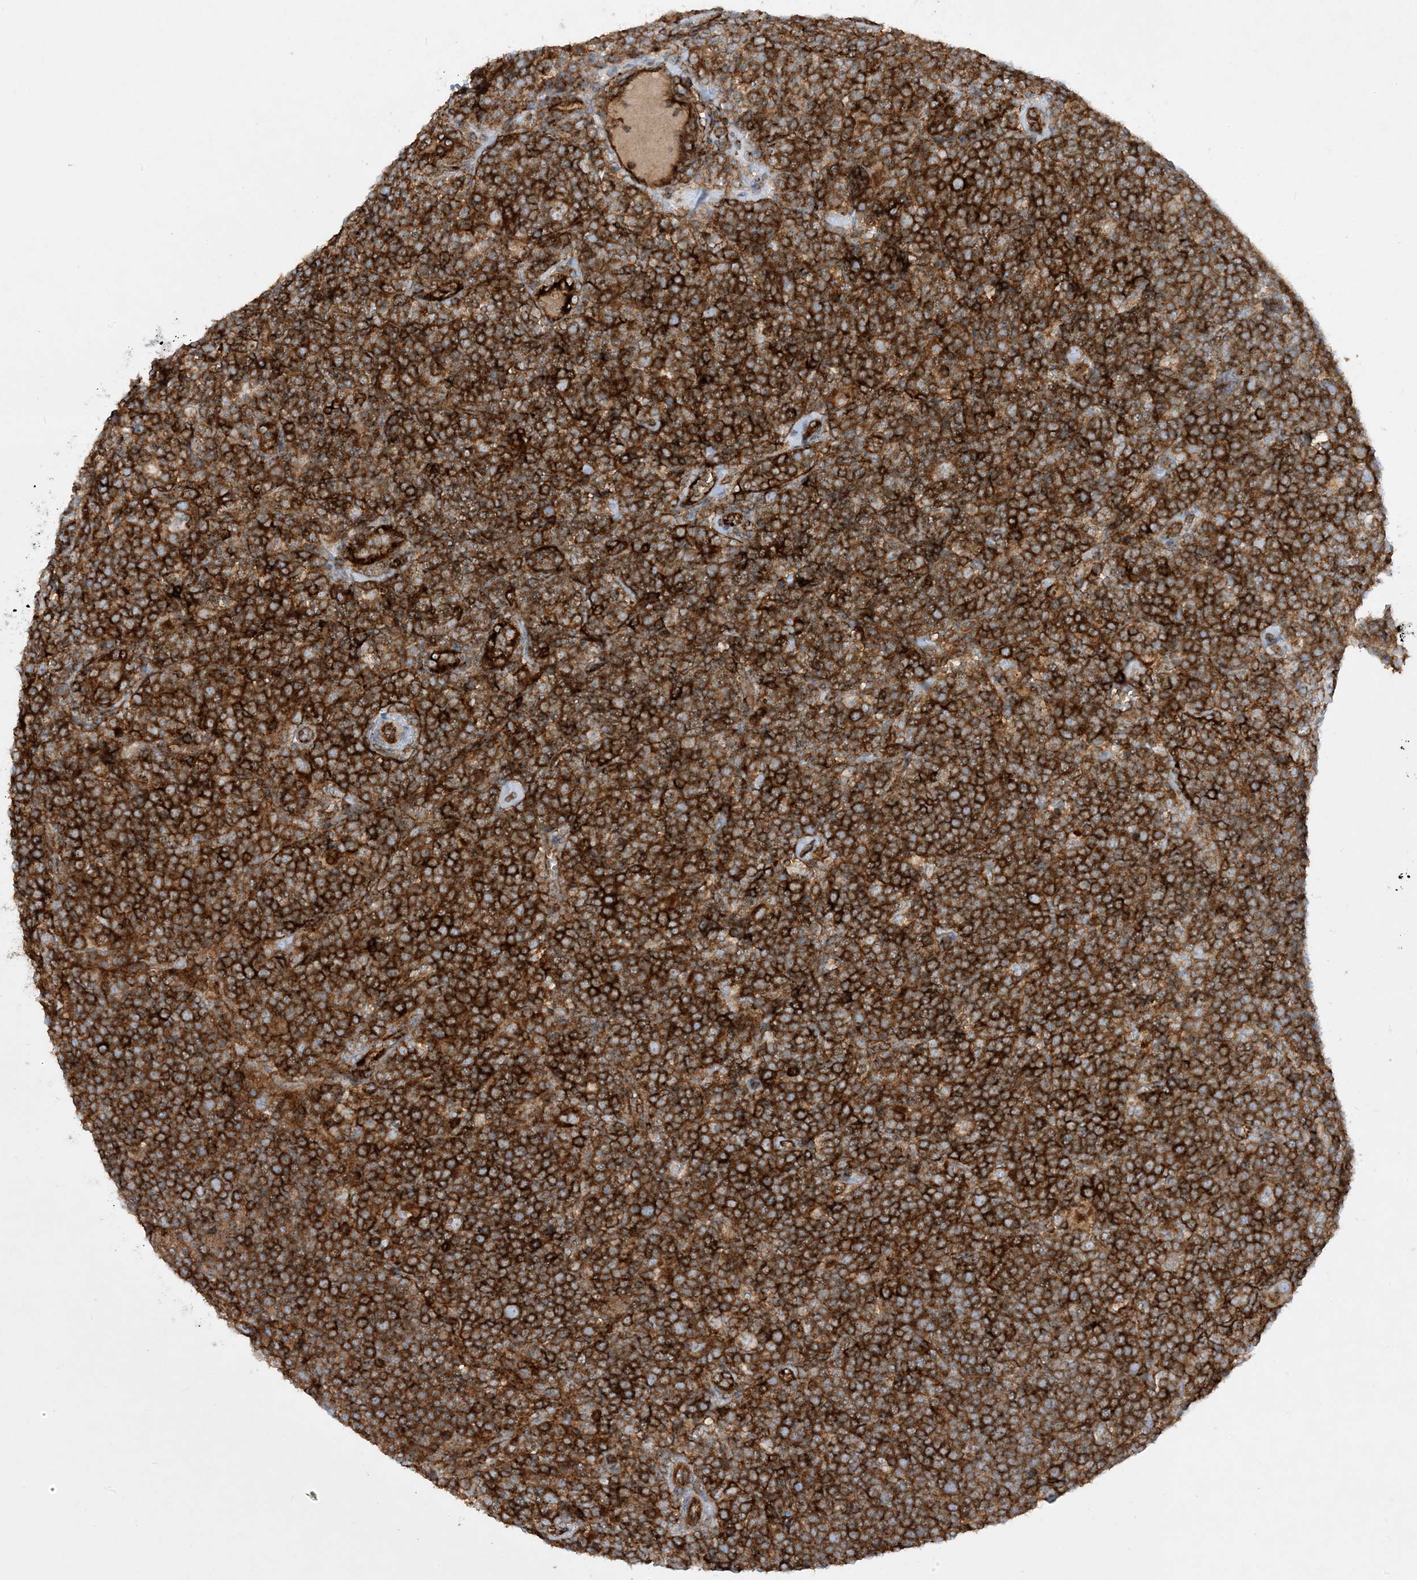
{"staining": {"intensity": "strong", "quantity": ">75%", "location": "cytoplasmic/membranous"}, "tissue": "lymphoma", "cell_type": "Tumor cells", "image_type": "cancer", "snomed": [{"axis": "morphology", "description": "Malignant lymphoma, non-Hodgkin's type, High grade"}, {"axis": "topography", "description": "Lymph node"}], "caption": "High-power microscopy captured an IHC histopathology image of high-grade malignant lymphoma, non-Hodgkin's type, revealing strong cytoplasmic/membranous positivity in about >75% of tumor cells.", "gene": "HLA-E", "patient": {"sex": "male", "age": 61}}